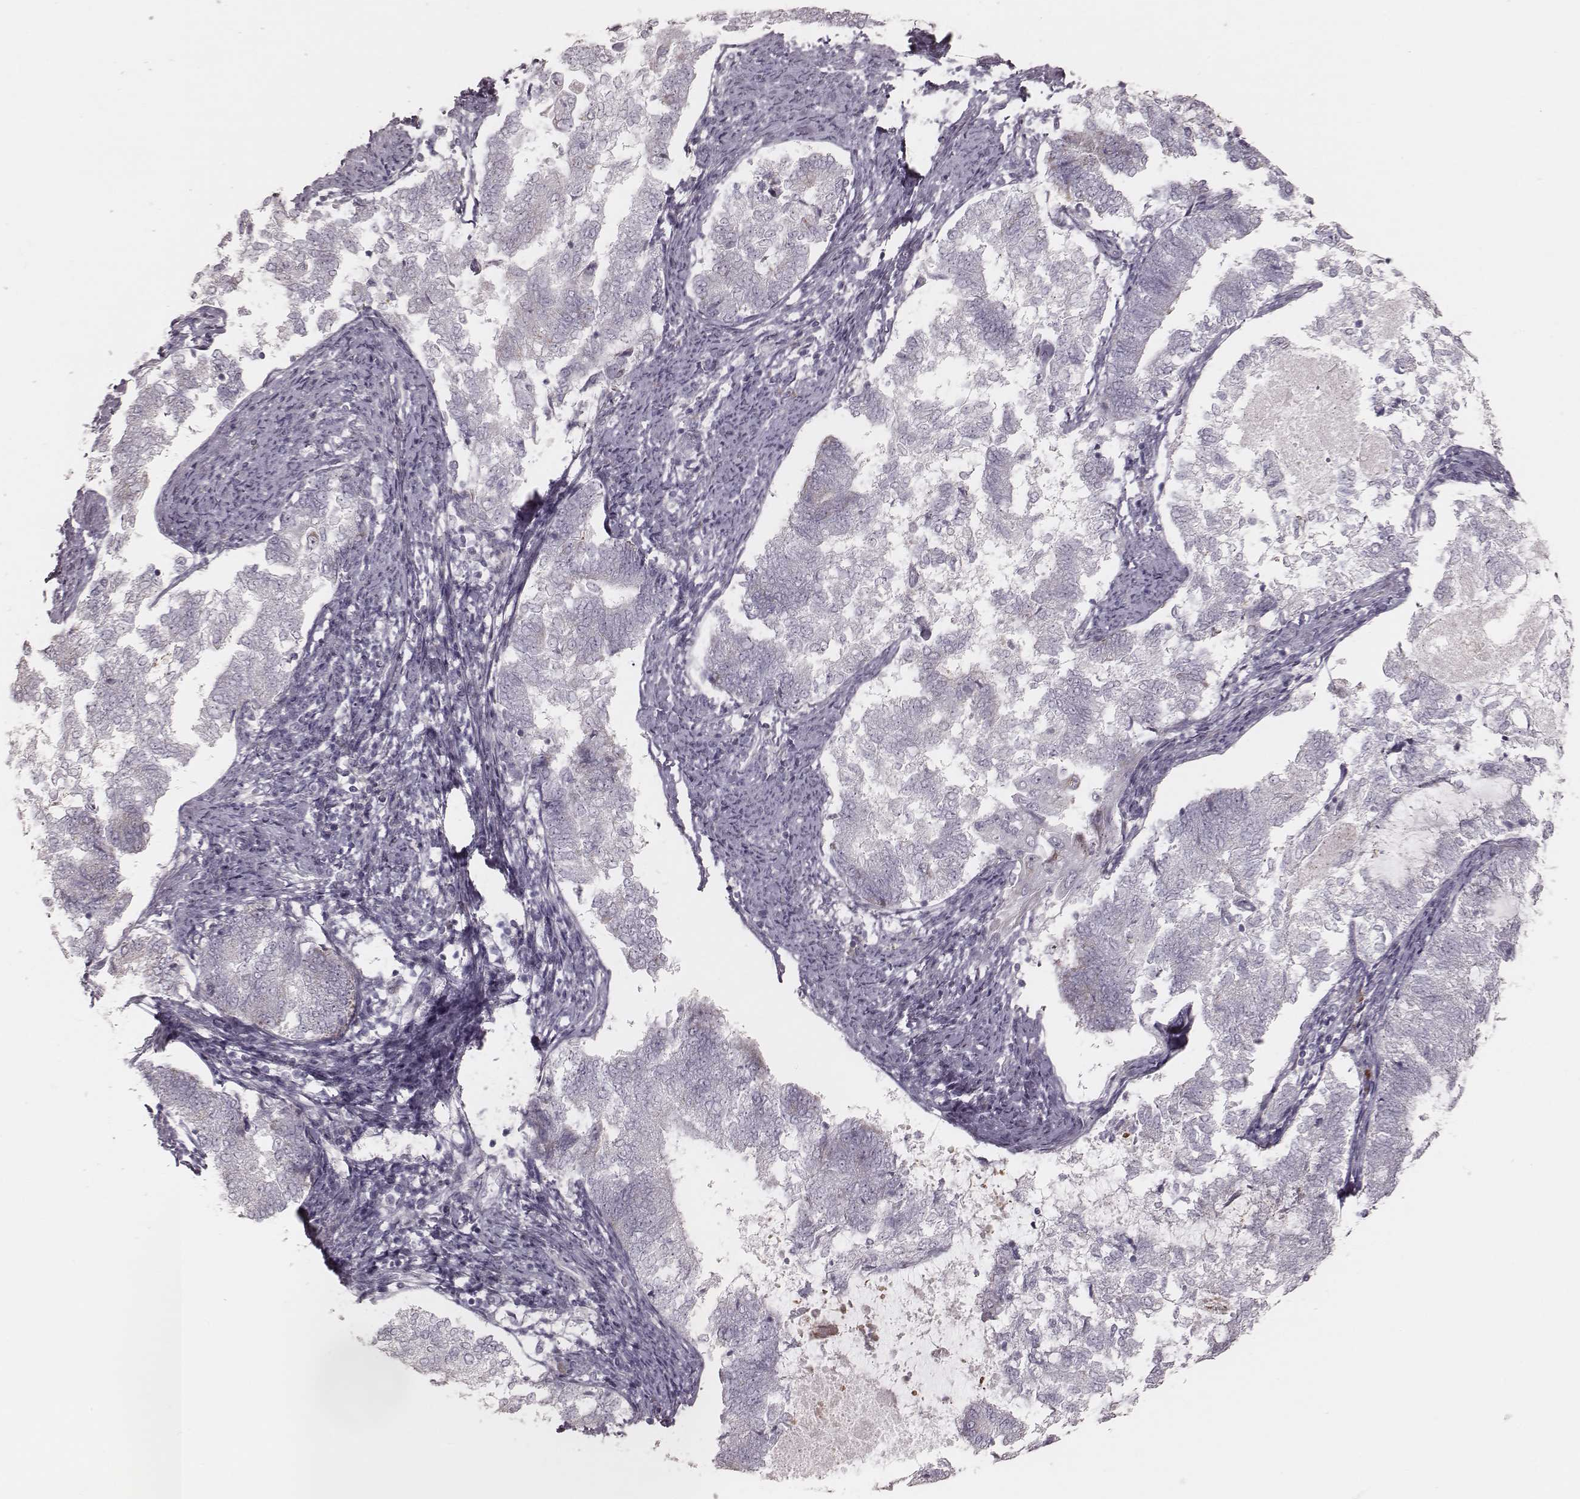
{"staining": {"intensity": "negative", "quantity": "none", "location": "none"}, "tissue": "endometrial cancer", "cell_type": "Tumor cells", "image_type": "cancer", "snomed": [{"axis": "morphology", "description": "Adenocarcinoma, NOS"}, {"axis": "topography", "description": "Endometrium"}], "caption": "A micrograph of endometrial adenocarcinoma stained for a protein displays no brown staining in tumor cells.", "gene": "KIF5C", "patient": {"sex": "female", "age": 65}}